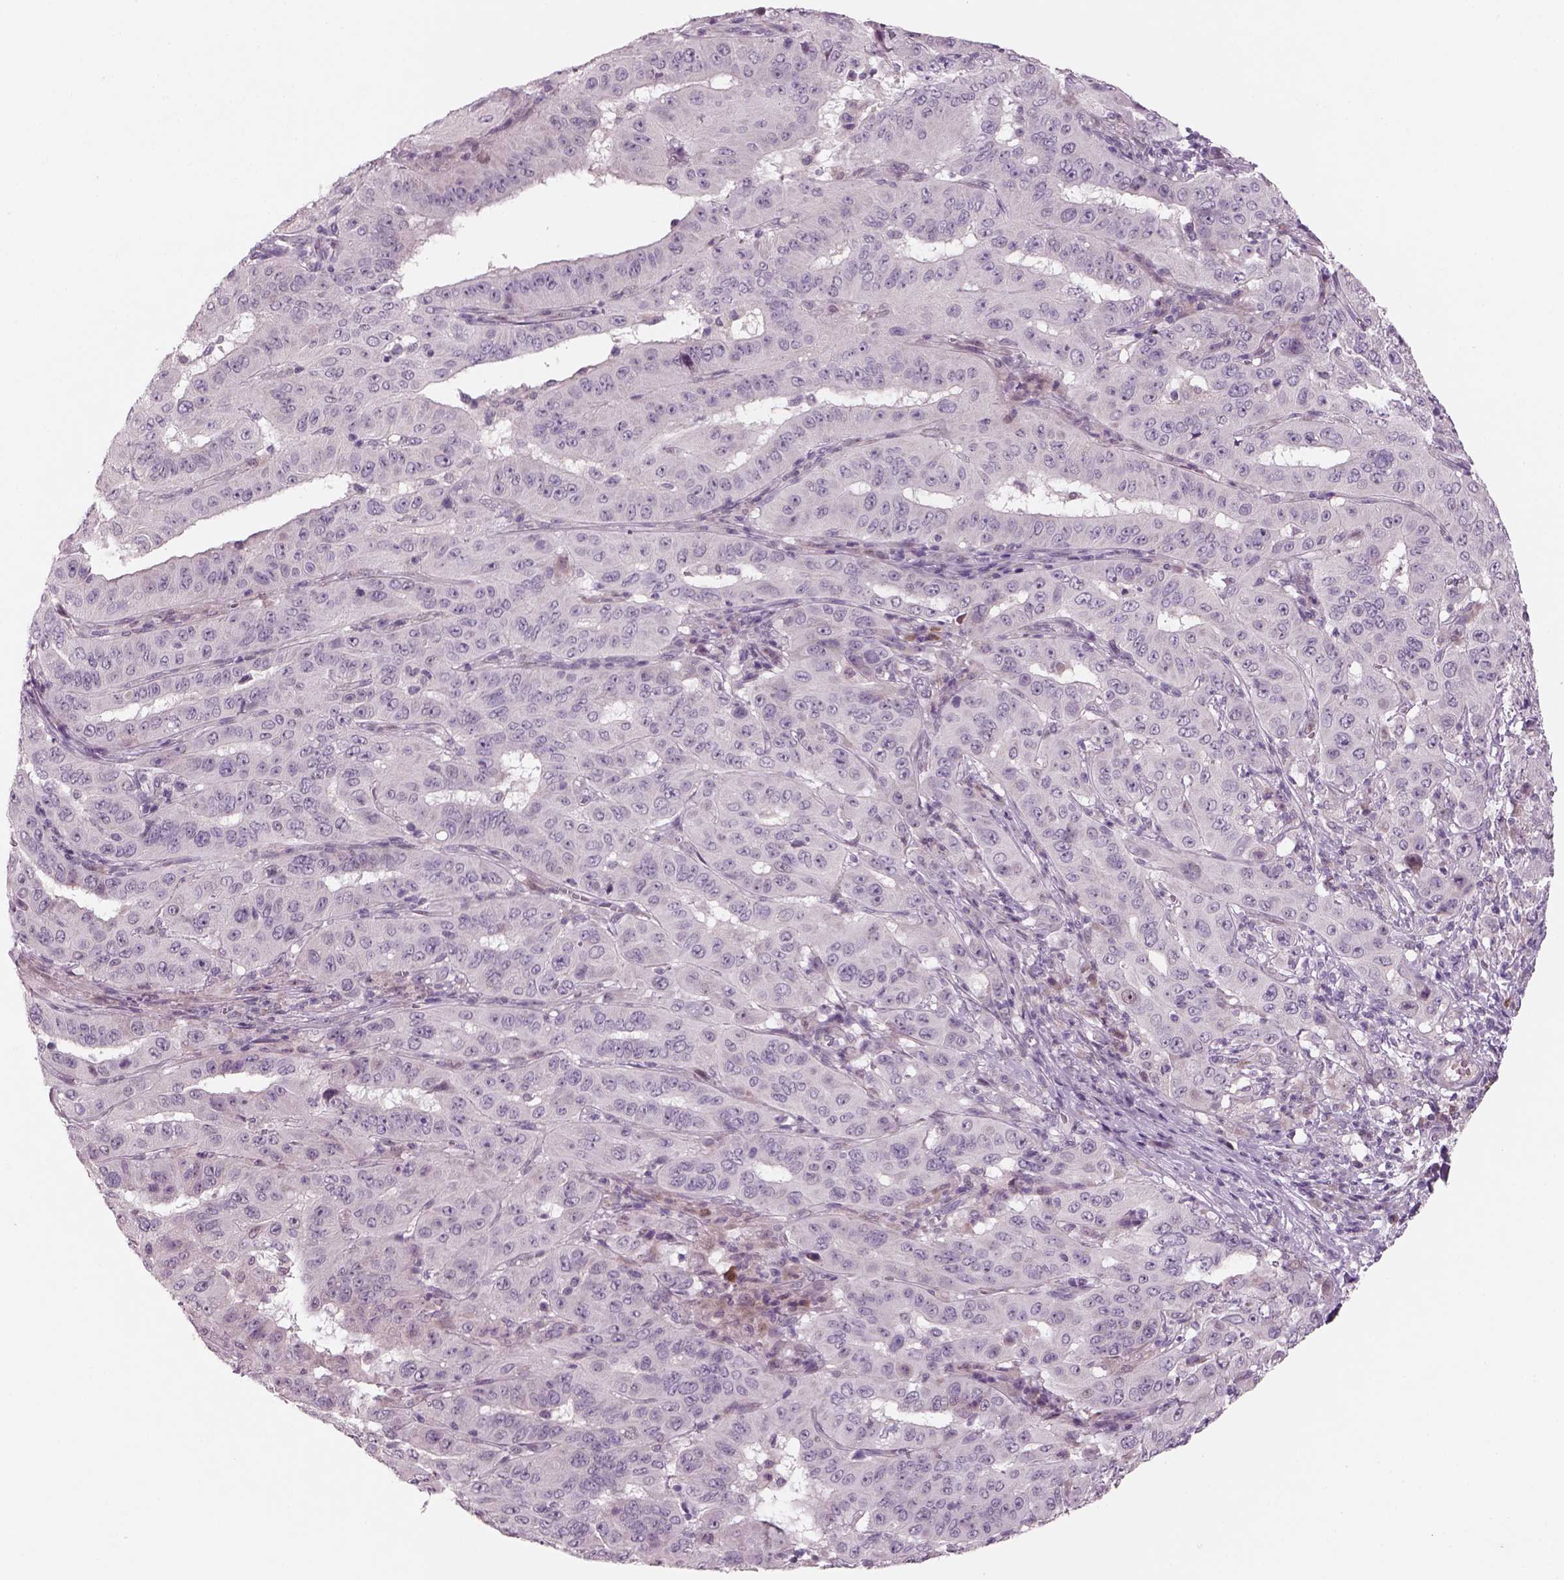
{"staining": {"intensity": "negative", "quantity": "none", "location": "none"}, "tissue": "pancreatic cancer", "cell_type": "Tumor cells", "image_type": "cancer", "snomed": [{"axis": "morphology", "description": "Adenocarcinoma, NOS"}, {"axis": "topography", "description": "Pancreas"}], "caption": "An immunohistochemistry (IHC) image of pancreatic cancer is shown. There is no staining in tumor cells of pancreatic cancer.", "gene": "PENK", "patient": {"sex": "male", "age": 63}}